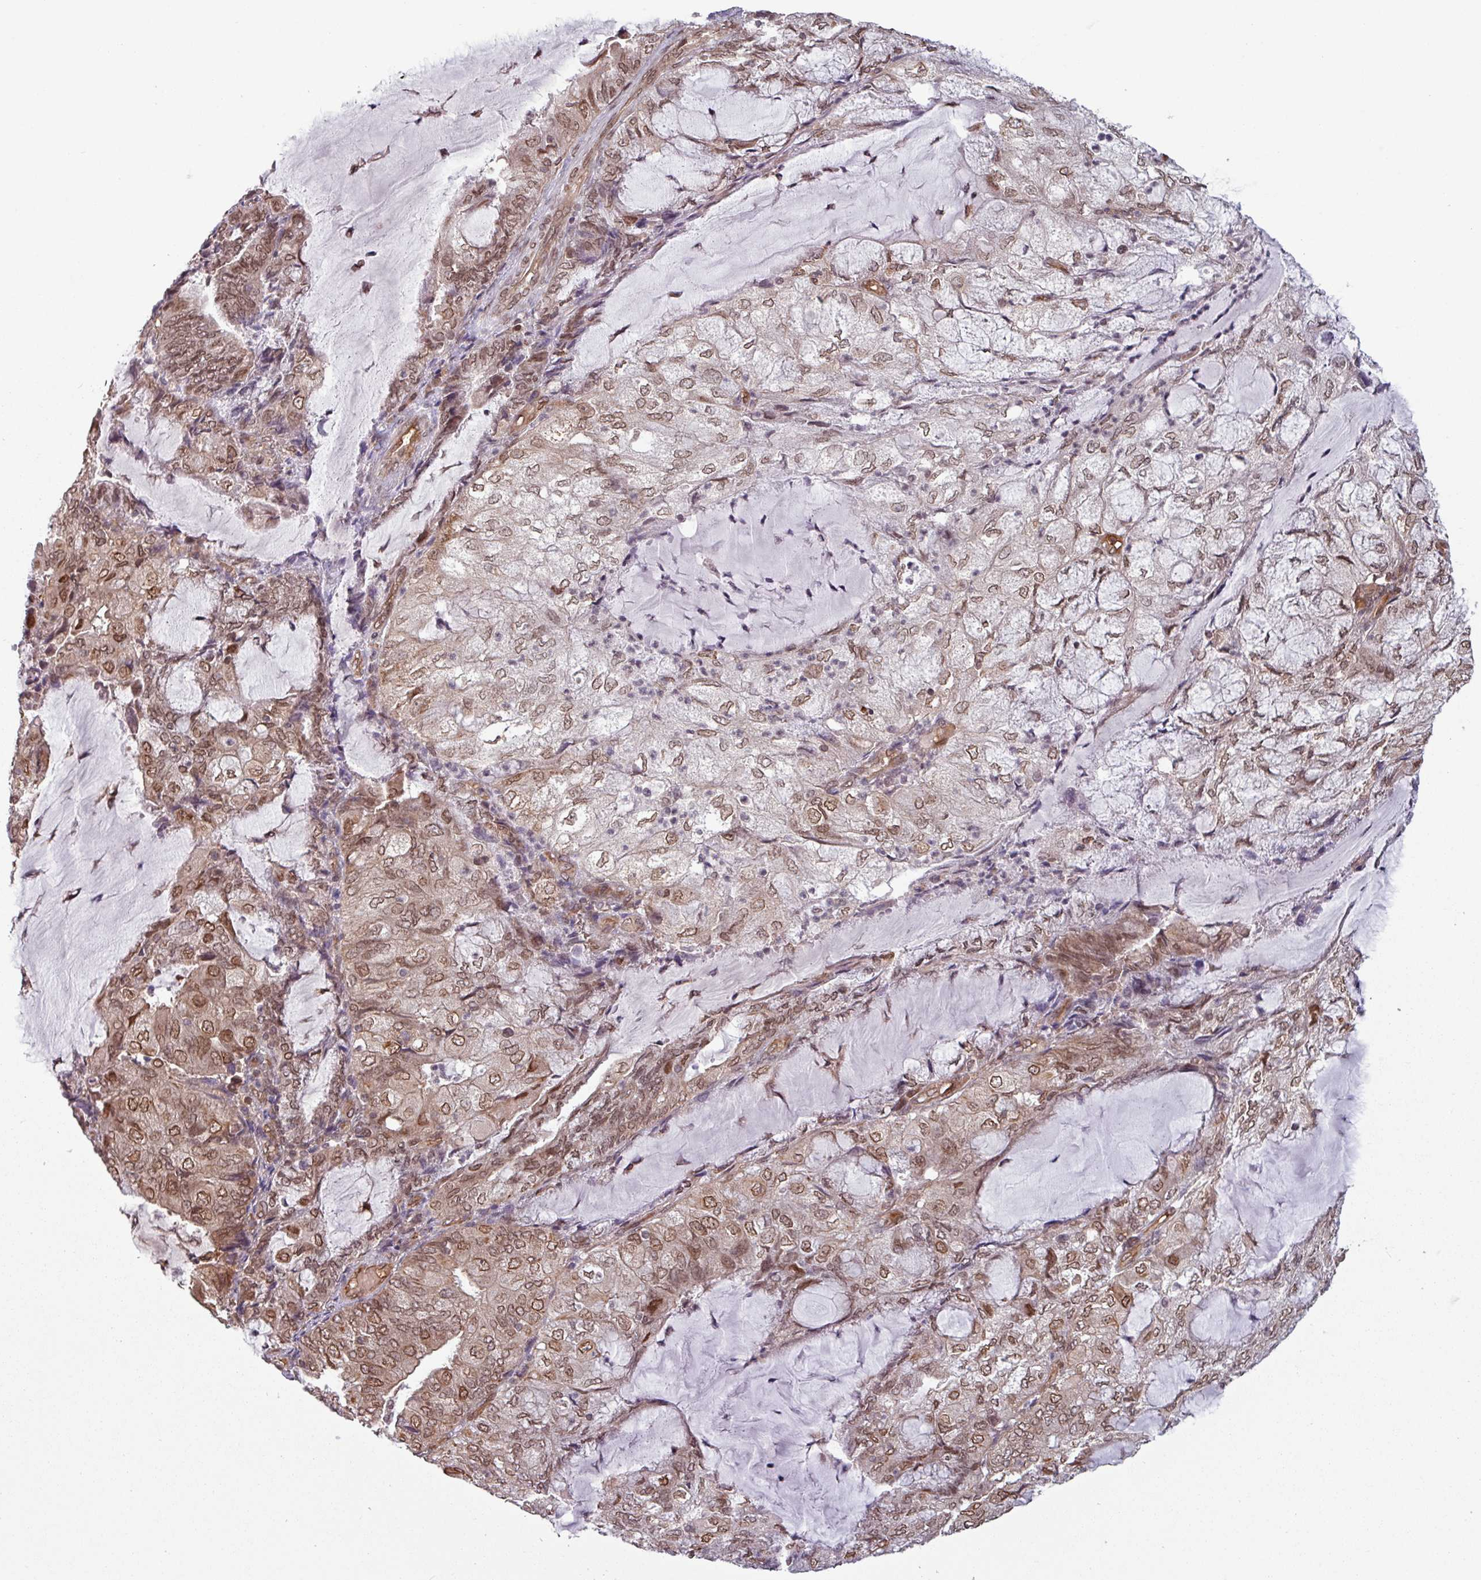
{"staining": {"intensity": "moderate", "quantity": ">75%", "location": "cytoplasmic/membranous,nuclear"}, "tissue": "endometrial cancer", "cell_type": "Tumor cells", "image_type": "cancer", "snomed": [{"axis": "morphology", "description": "Adenocarcinoma, NOS"}, {"axis": "topography", "description": "Endometrium"}], "caption": "Immunohistochemistry (IHC) micrograph of neoplastic tissue: human endometrial cancer (adenocarcinoma) stained using immunohistochemistry (IHC) displays medium levels of moderate protein expression localized specifically in the cytoplasmic/membranous and nuclear of tumor cells, appearing as a cytoplasmic/membranous and nuclear brown color.", "gene": "RBM4B", "patient": {"sex": "female", "age": 81}}